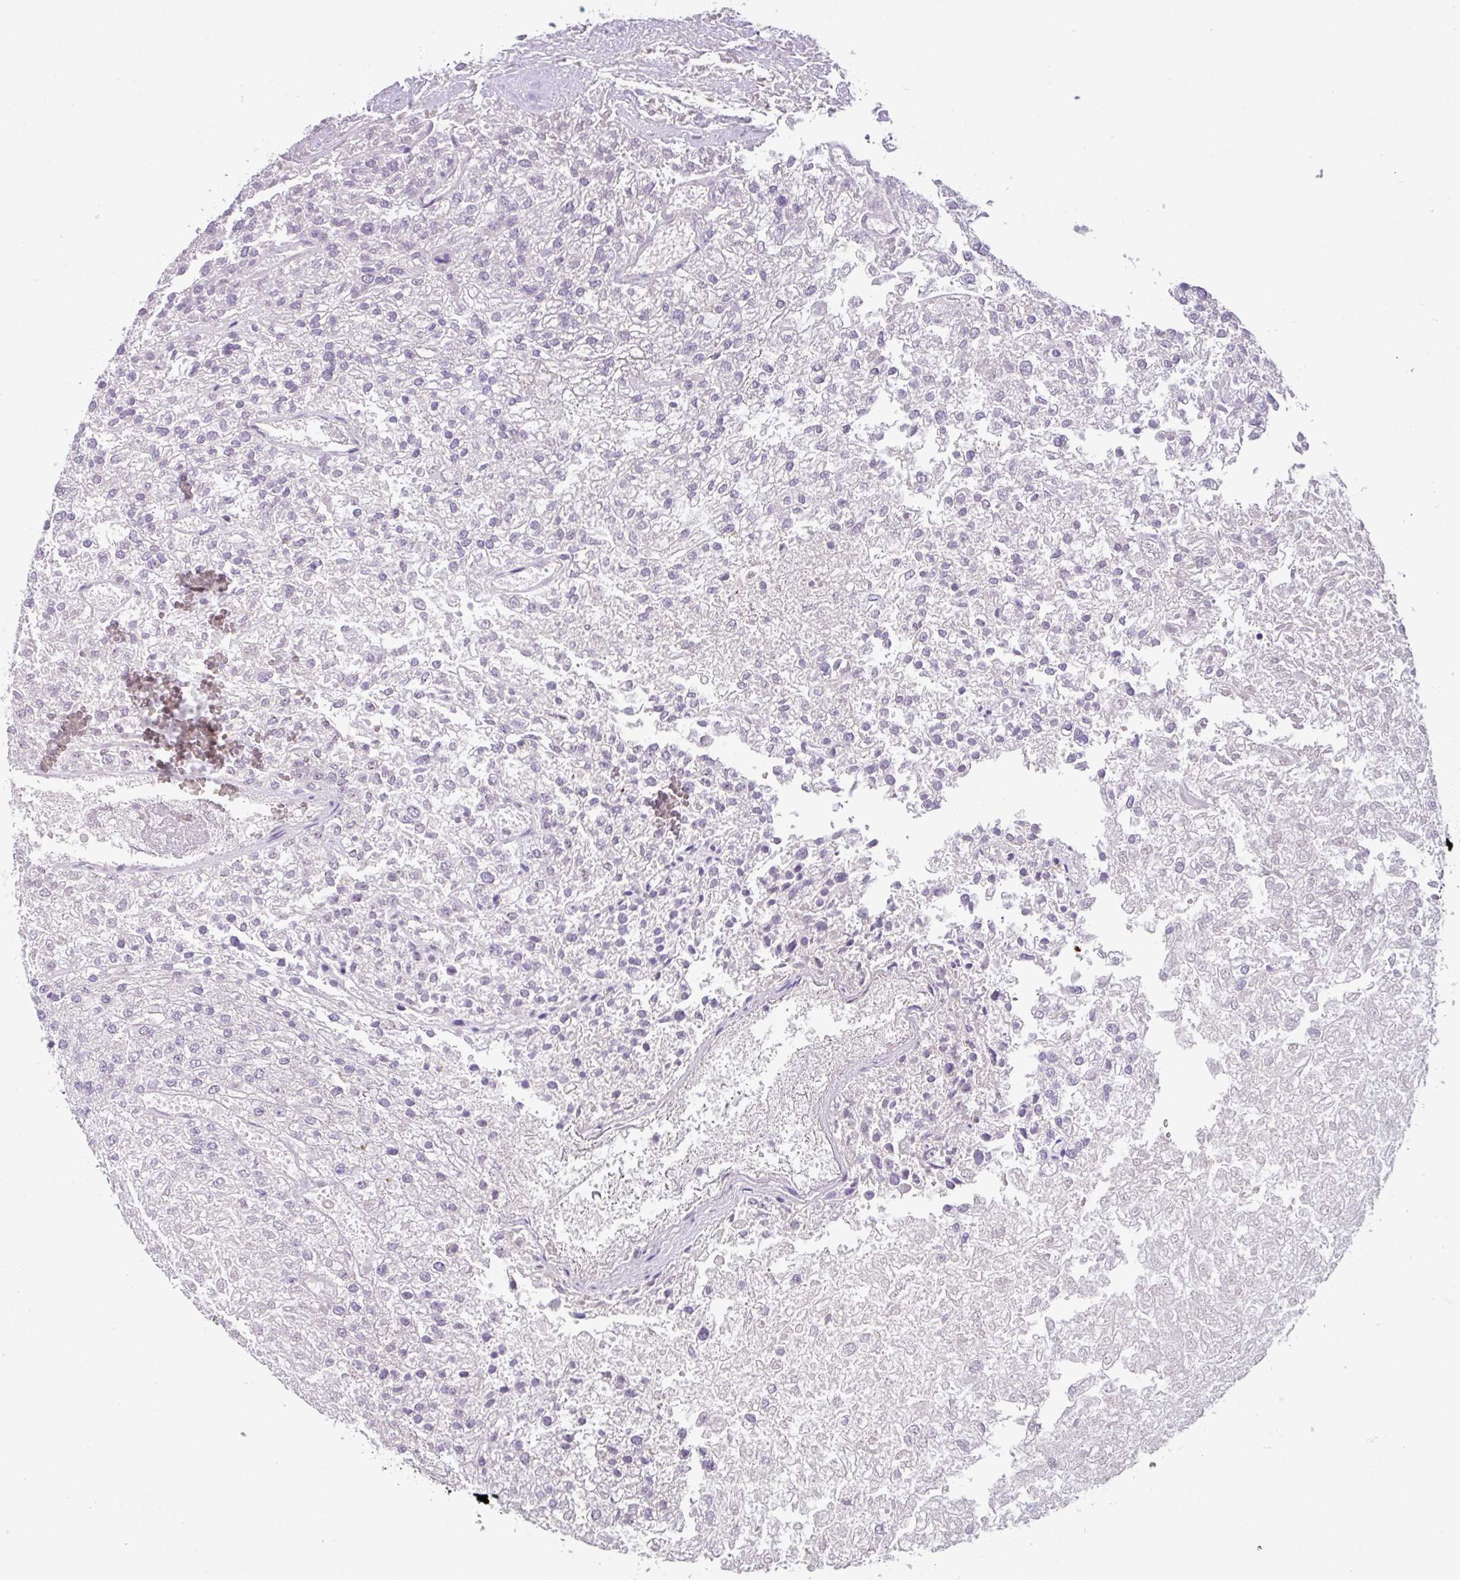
{"staining": {"intensity": "negative", "quantity": "none", "location": "none"}, "tissue": "renal cancer", "cell_type": "Tumor cells", "image_type": "cancer", "snomed": [{"axis": "morphology", "description": "Adenocarcinoma, NOS"}, {"axis": "topography", "description": "Kidney"}], "caption": "Immunohistochemistry histopathology image of human adenocarcinoma (renal) stained for a protein (brown), which displays no staining in tumor cells.", "gene": "ZFP3", "patient": {"sex": "female", "age": 54}}